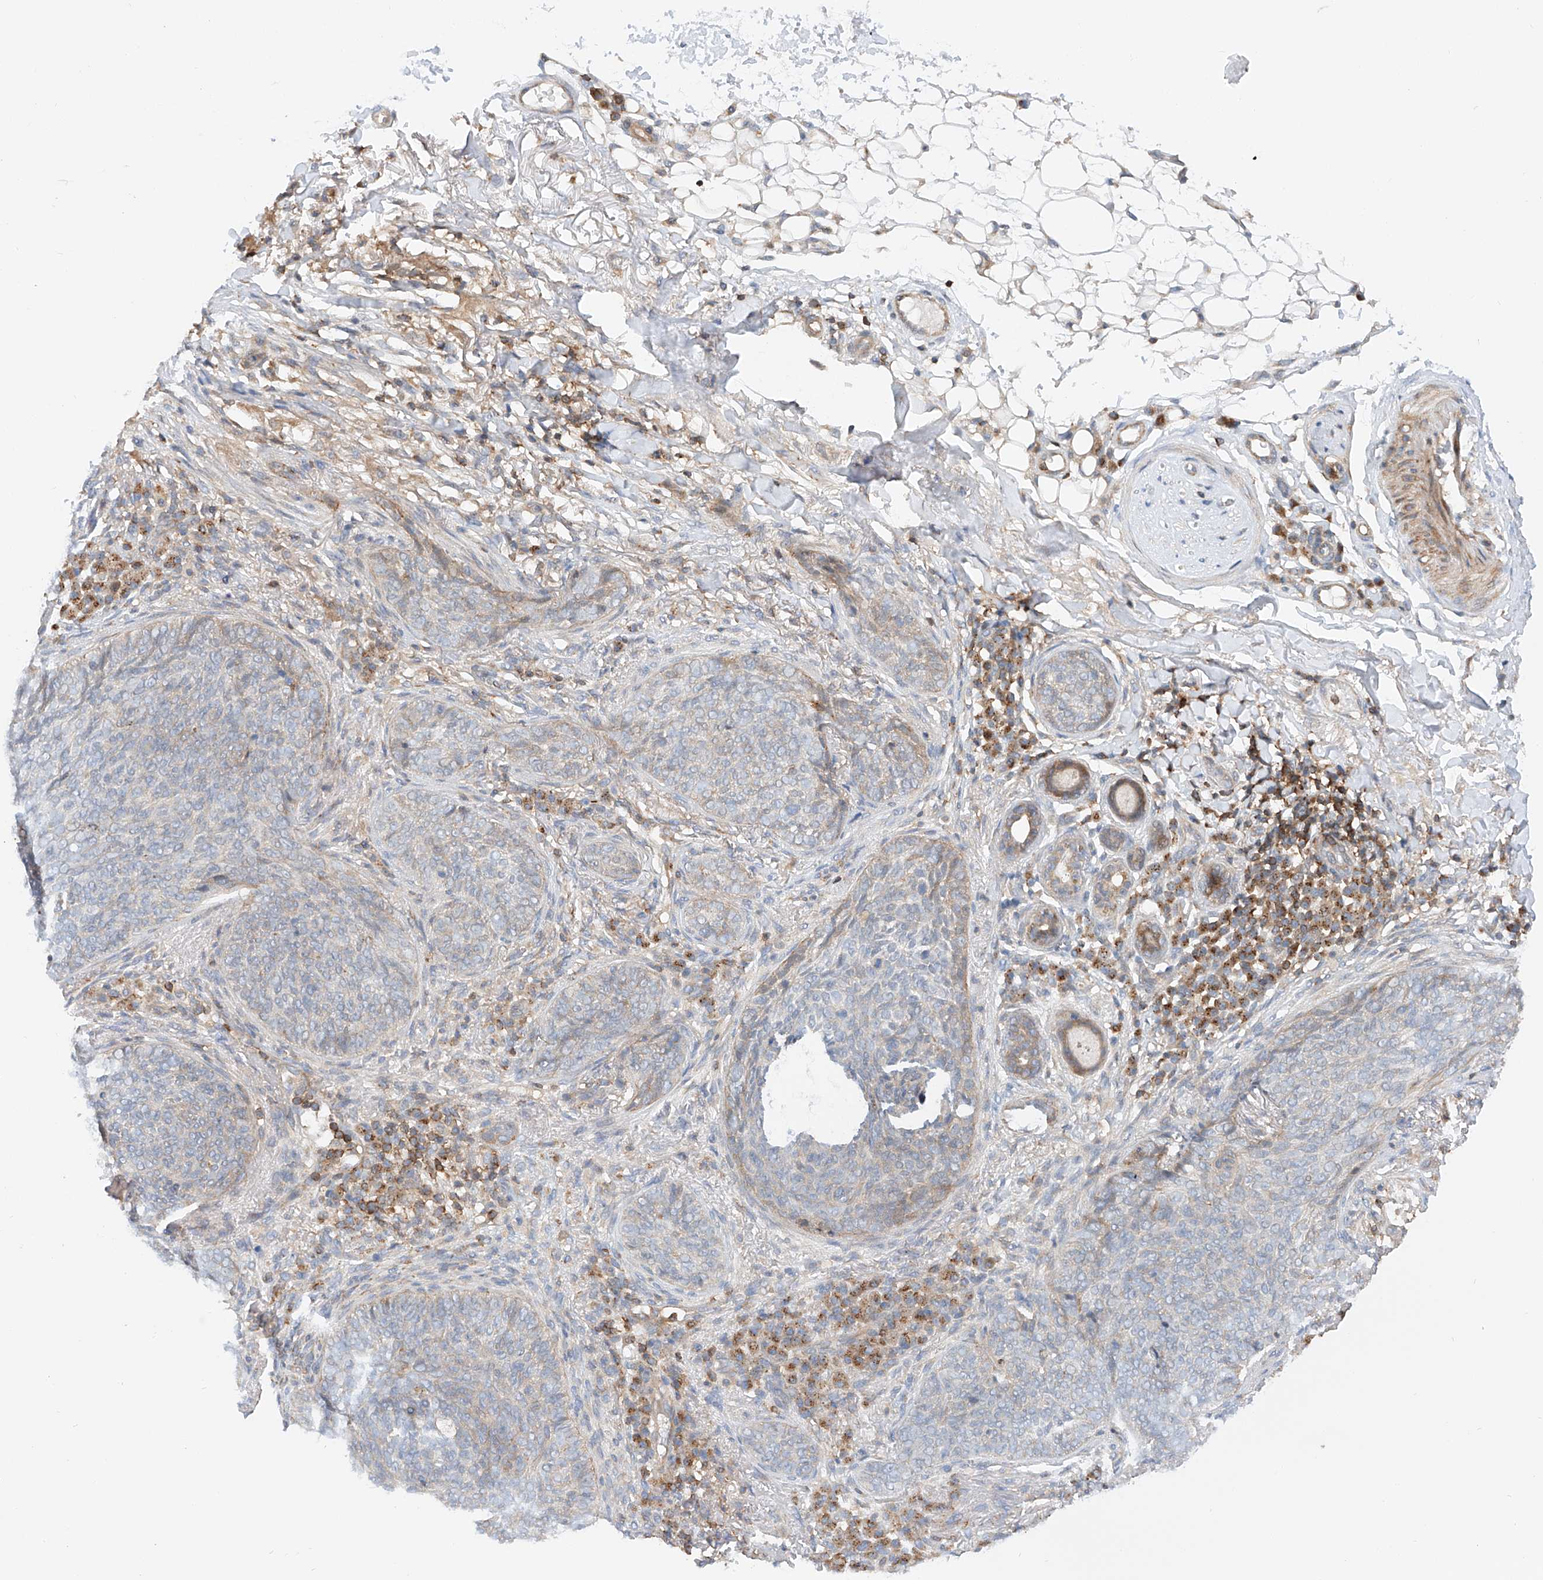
{"staining": {"intensity": "negative", "quantity": "none", "location": "none"}, "tissue": "skin cancer", "cell_type": "Tumor cells", "image_type": "cancer", "snomed": [{"axis": "morphology", "description": "Basal cell carcinoma"}, {"axis": "topography", "description": "Skin"}], "caption": "IHC histopathology image of neoplastic tissue: human basal cell carcinoma (skin) stained with DAB (3,3'-diaminobenzidine) demonstrates no significant protein staining in tumor cells. The staining was performed using DAB (3,3'-diaminobenzidine) to visualize the protein expression in brown, while the nuclei were stained in blue with hematoxylin (Magnification: 20x).", "gene": "MFN2", "patient": {"sex": "male", "age": 85}}